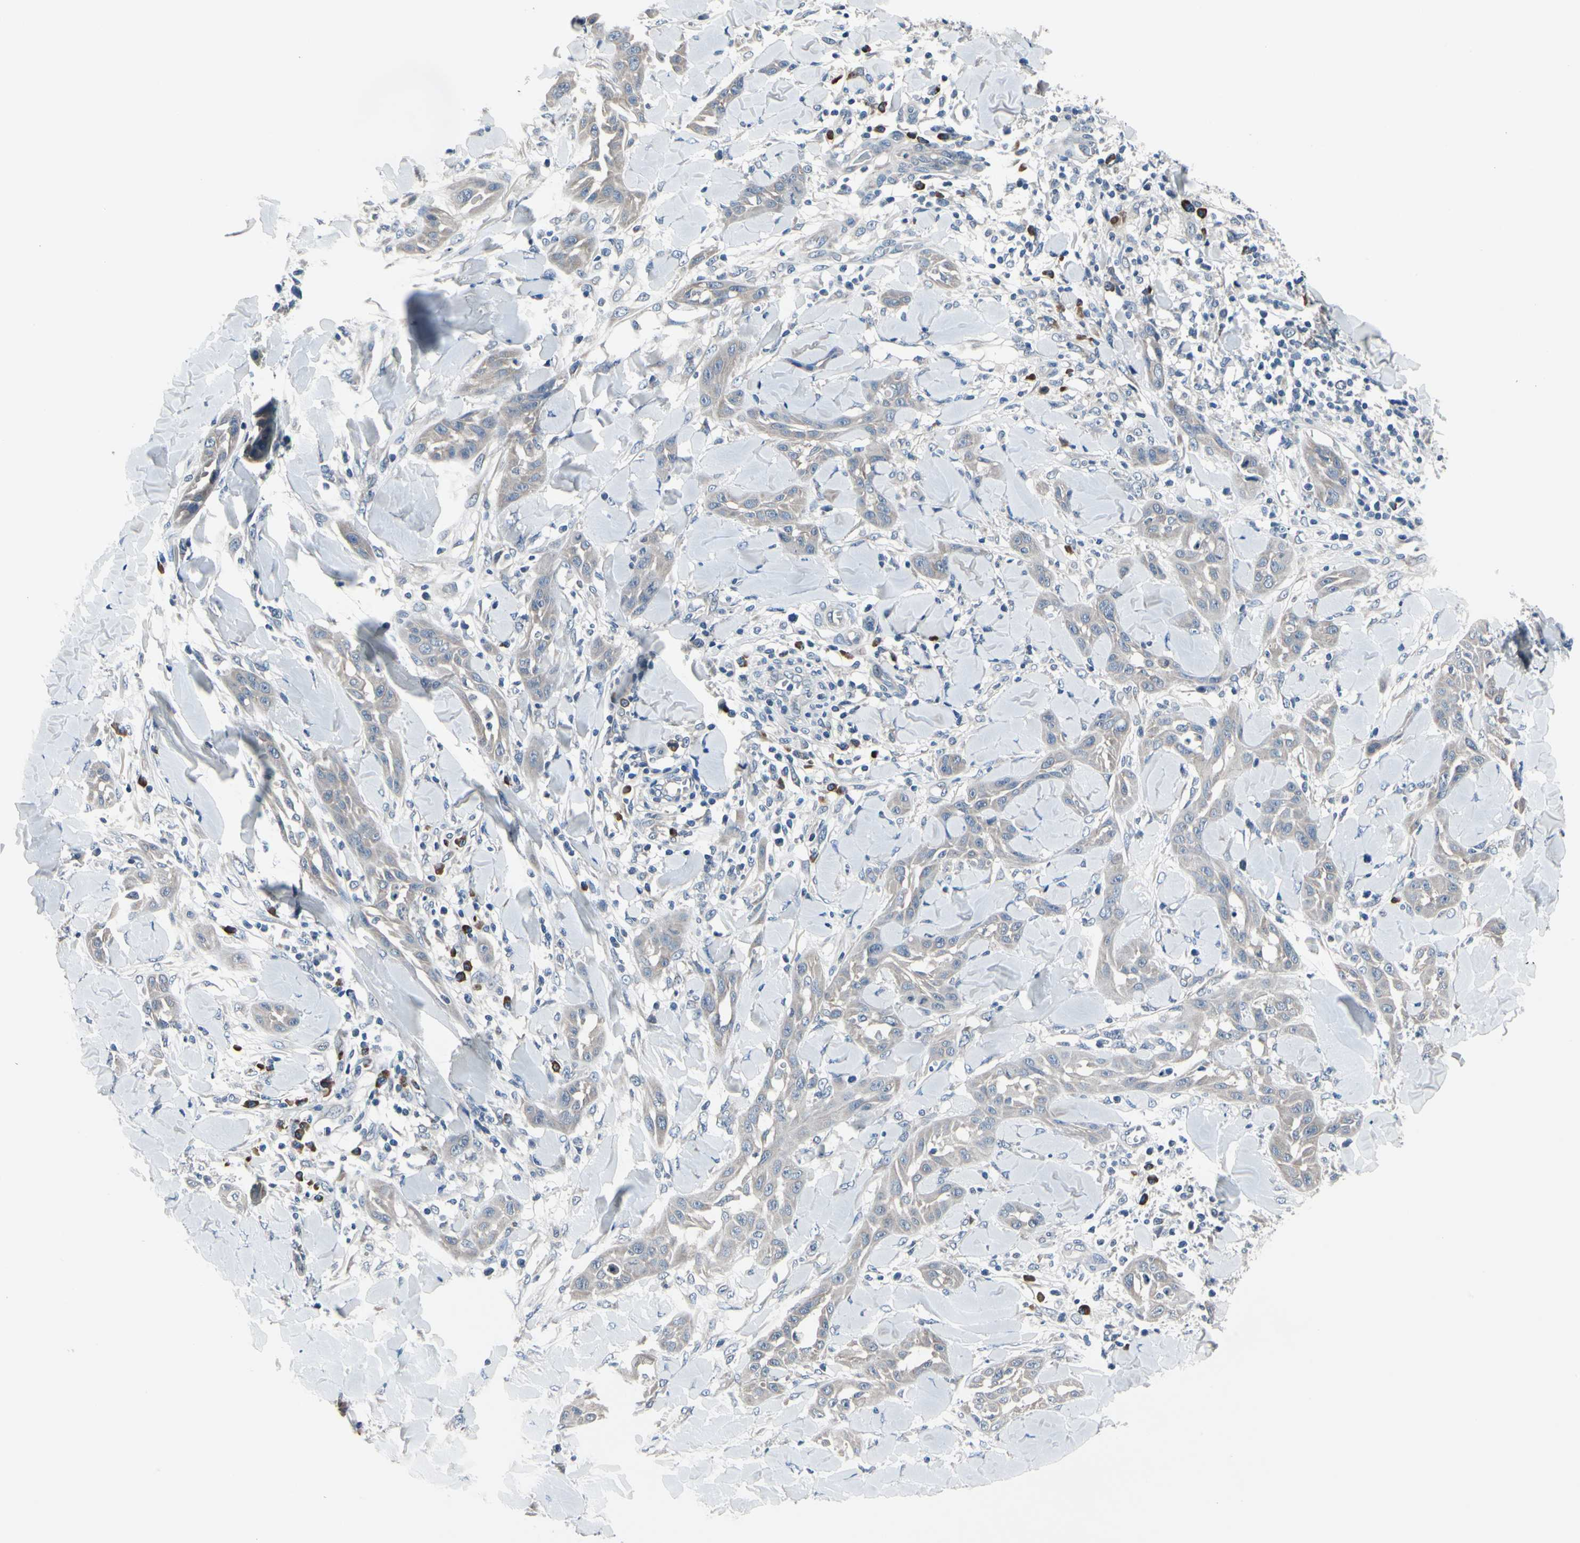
{"staining": {"intensity": "weak", "quantity": "25%-75%", "location": "cytoplasmic/membranous"}, "tissue": "skin cancer", "cell_type": "Tumor cells", "image_type": "cancer", "snomed": [{"axis": "morphology", "description": "Squamous cell carcinoma, NOS"}, {"axis": "topography", "description": "Skin"}], "caption": "IHC micrograph of neoplastic tissue: human skin squamous cell carcinoma stained using immunohistochemistry exhibits low levels of weak protein expression localized specifically in the cytoplasmic/membranous of tumor cells, appearing as a cytoplasmic/membranous brown color.", "gene": "SELENOK", "patient": {"sex": "male", "age": 24}}